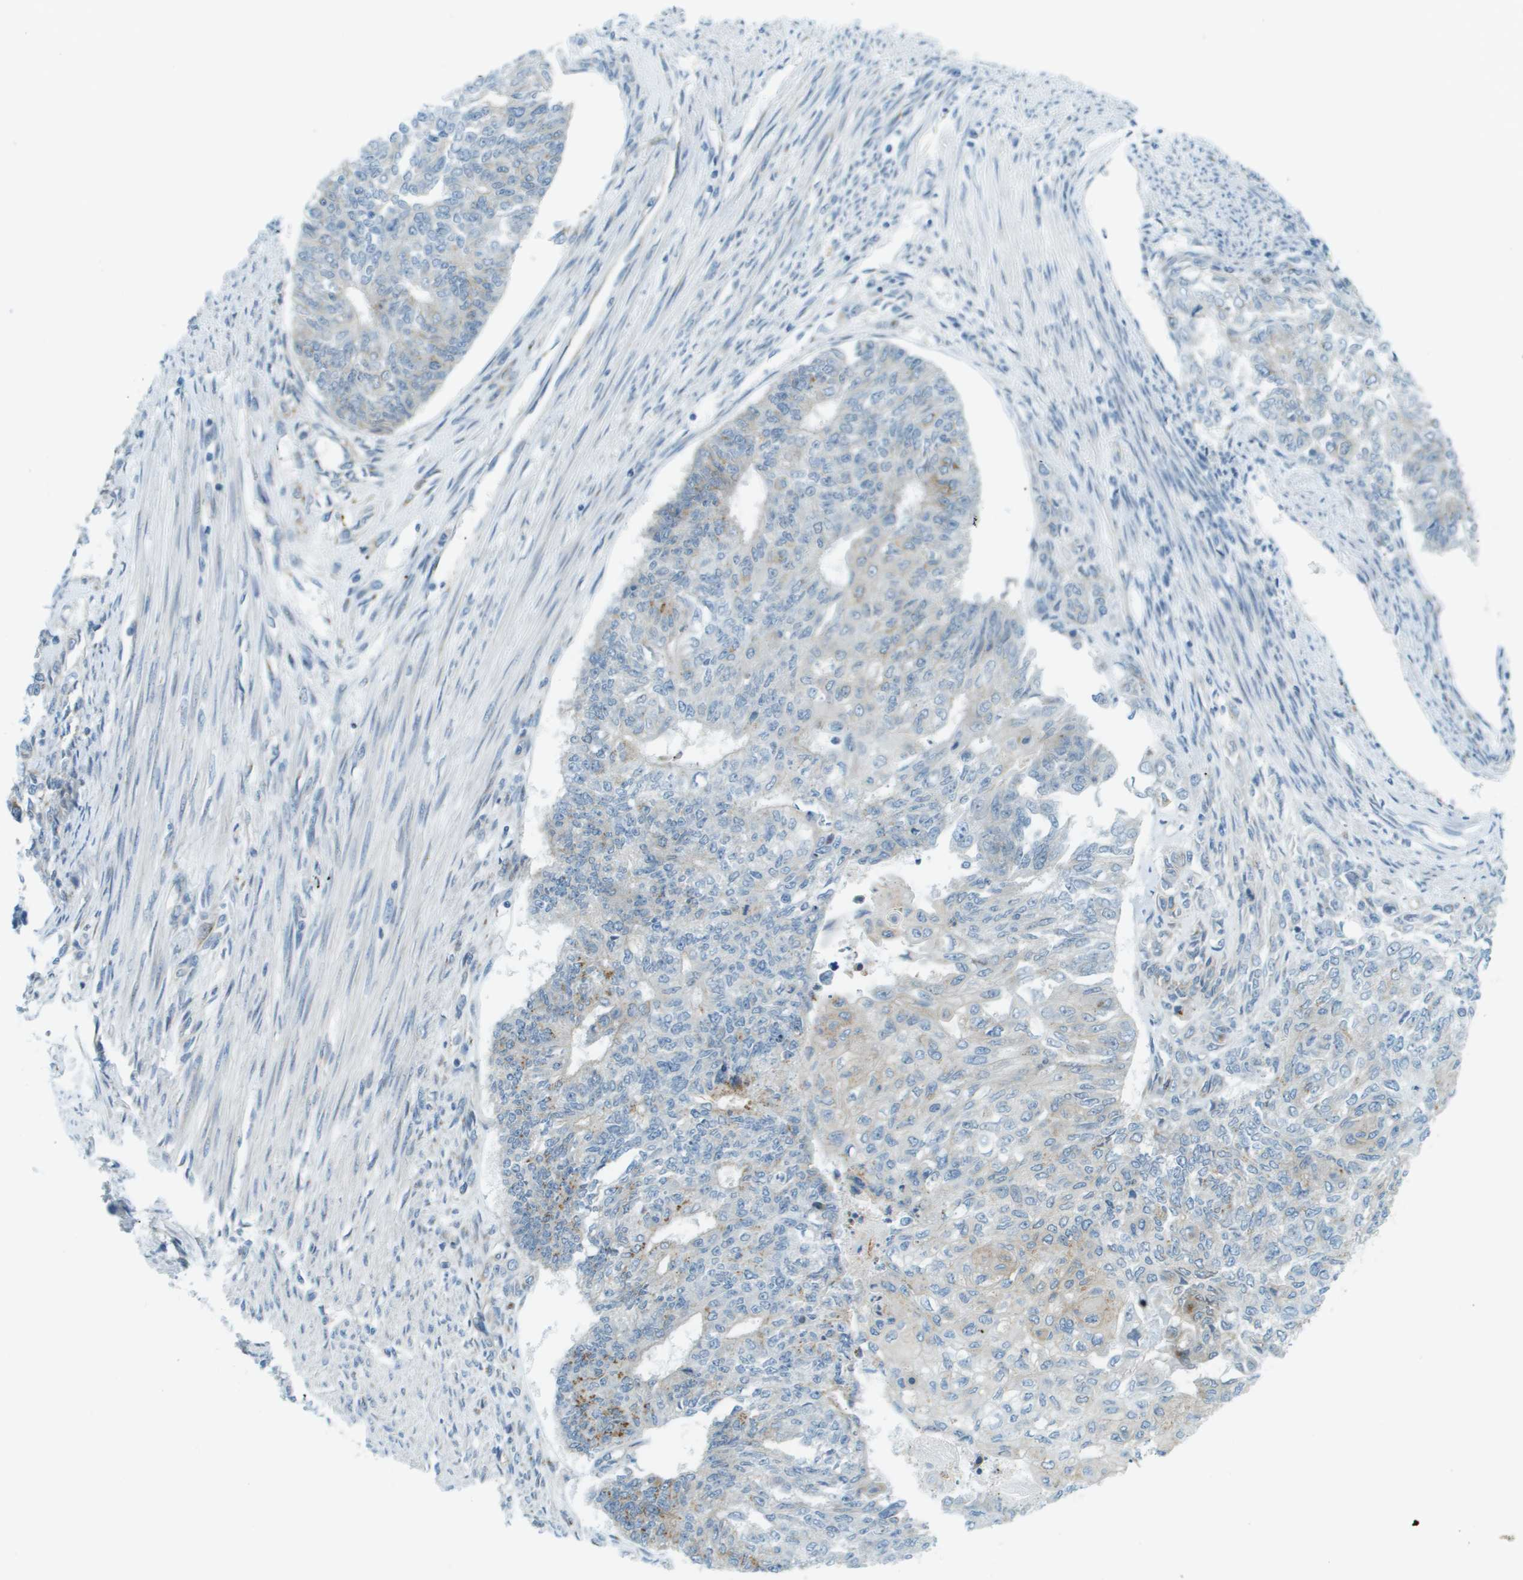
{"staining": {"intensity": "negative", "quantity": "none", "location": "none"}, "tissue": "endometrial cancer", "cell_type": "Tumor cells", "image_type": "cancer", "snomed": [{"axis": "morphology", "description": "Adenocarcinoma, NOS"}, {"axis": "topography", "description": "Endometrium"}], "caption": "Immunohistochemistry of endometrial cancer exhibits no staining in tumor cells.", "gene": "ACBD3", "patient": {"sex": "female", "age": 32}}